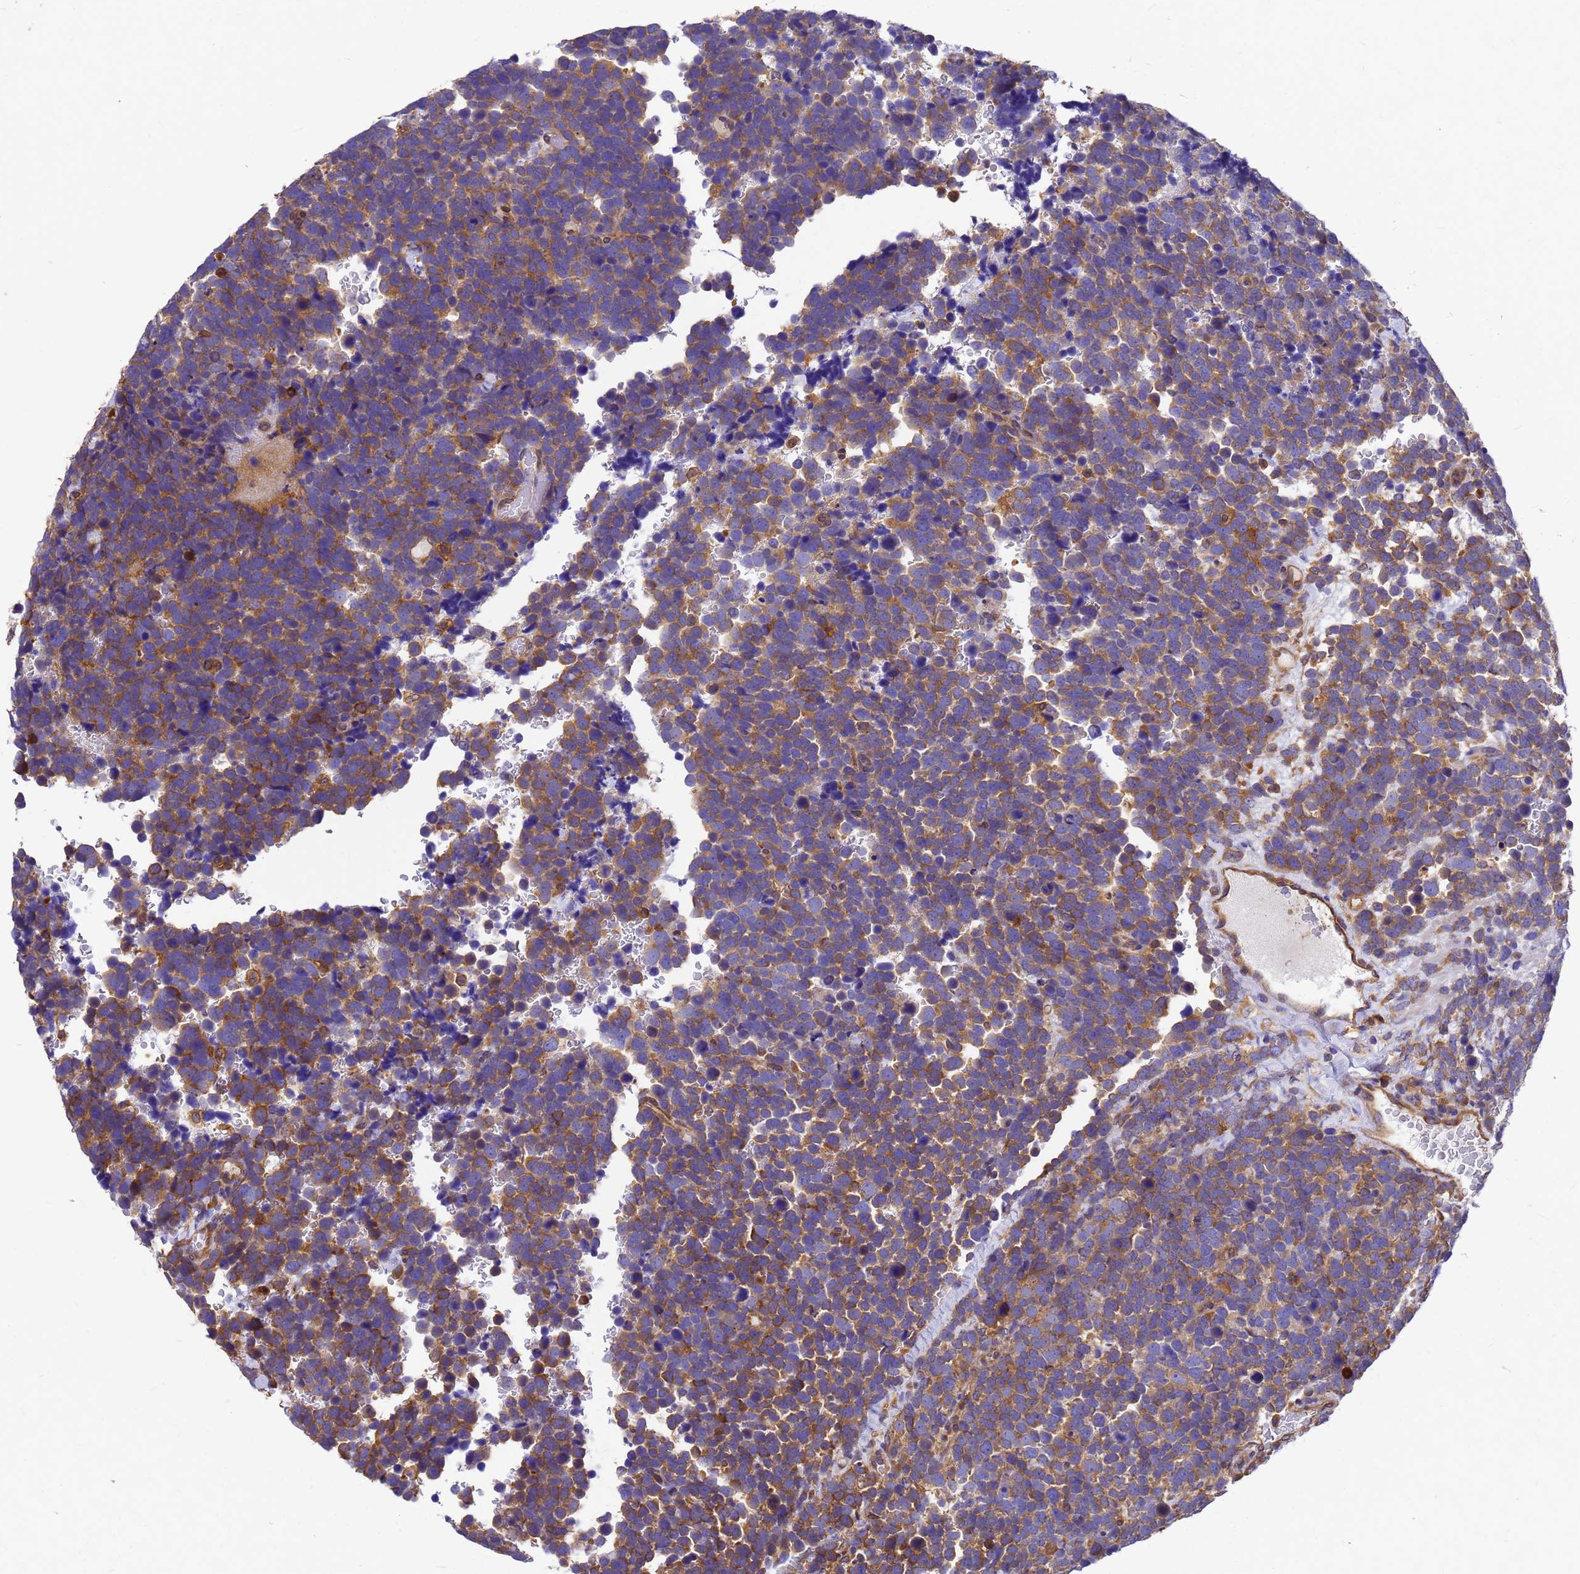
{"staining": {"intensity": "moderate", "quantity": ">75%", "location": "cytoplasmic/membranous"}, "tissue": "urothelial cancer", "cell_type": "Tumor cells", "image_type": "cancer", "snomed": [{"axis": "morphology", "description": "Urothelial carcinoma, High grade"}, {"axis": "topography", "description": "Urinary bladder"}], "caption": "A medium amount of moderate cytoplasmic/membranous staining is appreciated in approximately >75% of tumor cells in urothelial cancer tissue.", "gene": "GID4", "patient": {"sex": "female", "age": 82}}